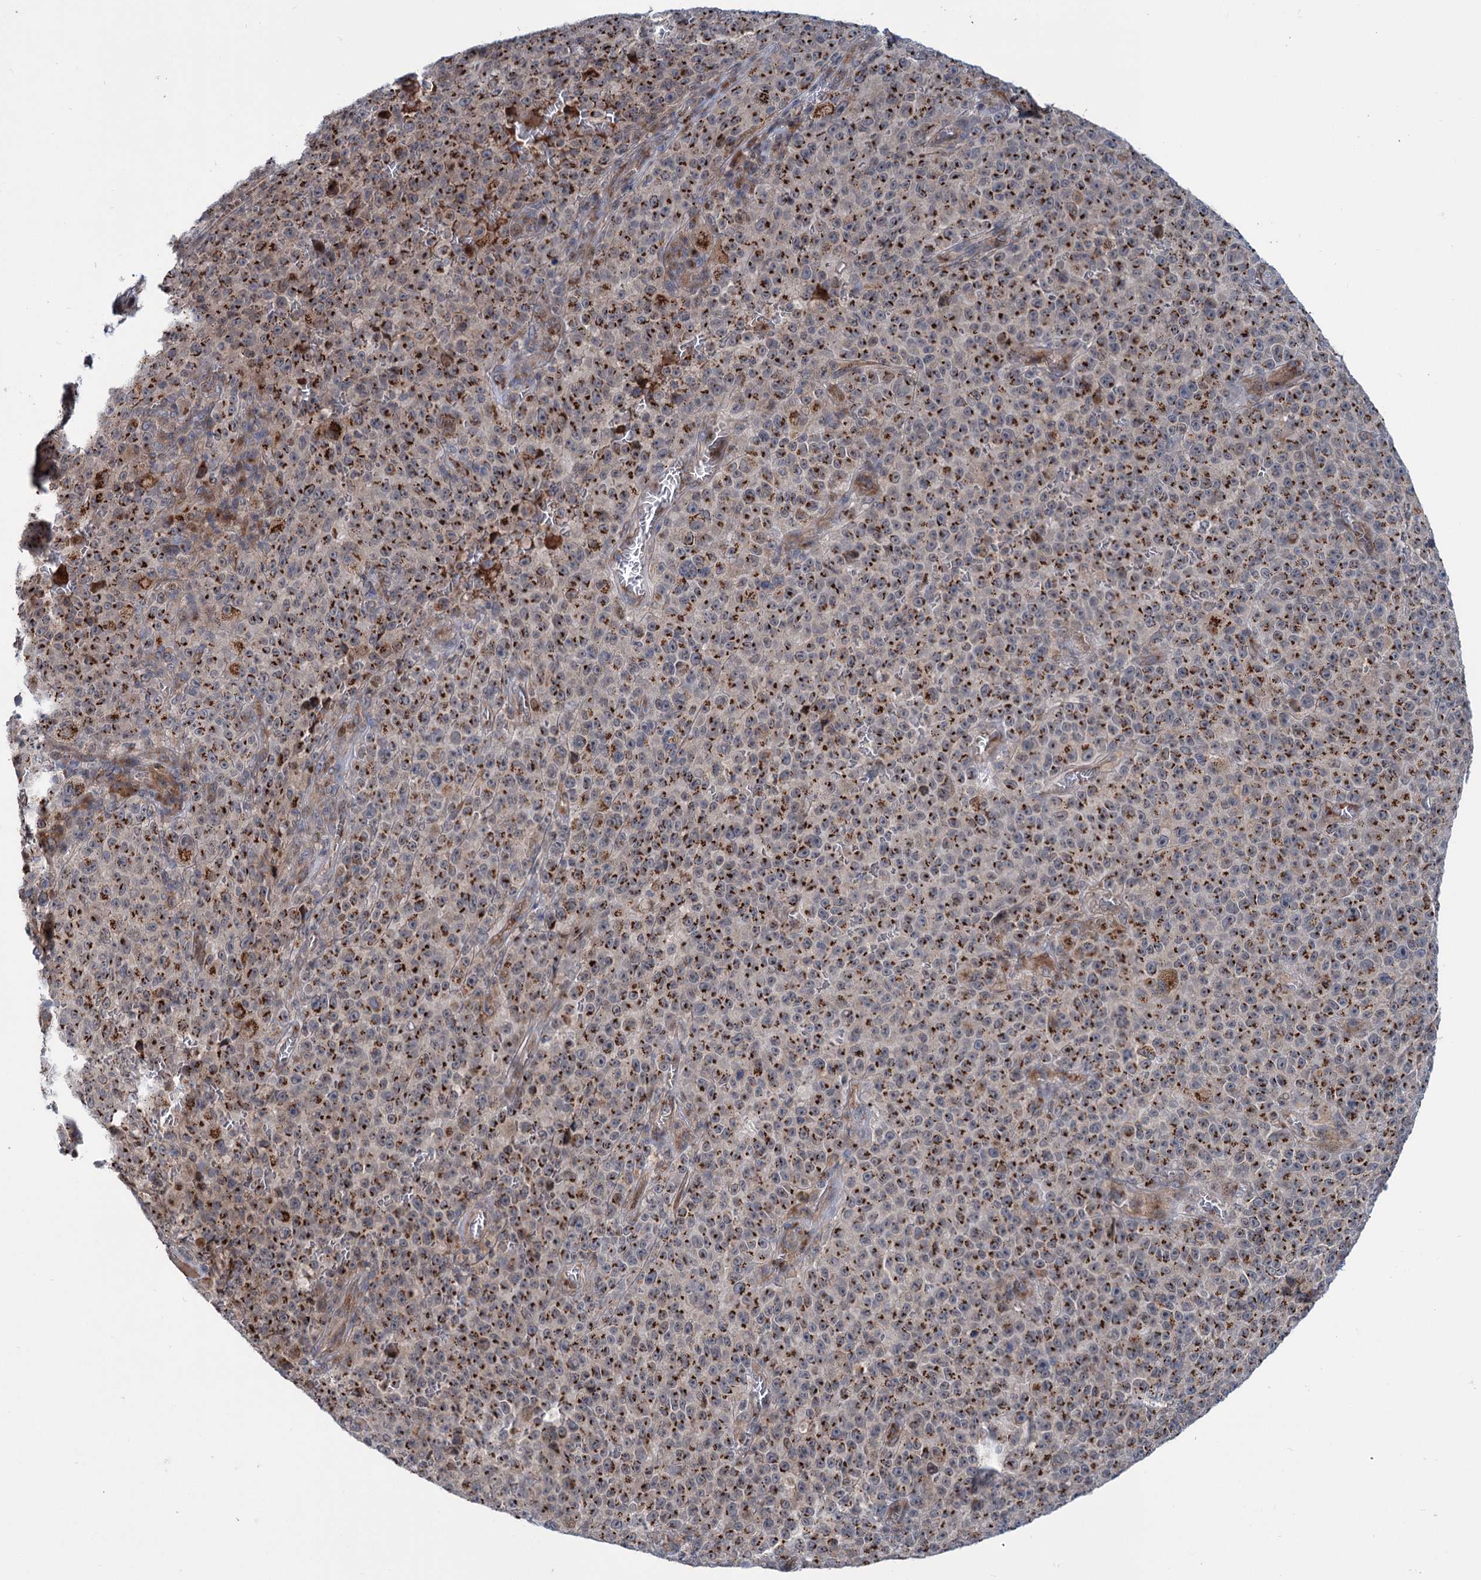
{"staining": {"intensity": "strong", "quantity": ">75%", "location": "cytoplasmic/membranous"}, "tissue": "melanoma", "cell_type": "Tumor cells", "image_type": "cancer", "snomed": [{"axis": "morphology", "description": "Malignant melanoma, NOS"}, {"axis": "topography", "description": "Skin"}], "caption": "This is an image of immunohistochemistry (IHC) staining of melanoma, which shows strong positivity in the cytoplasmic/membranous of tumor cells.", "gene": "ELP4", "patient": {"sex": "female", "age": 82}}